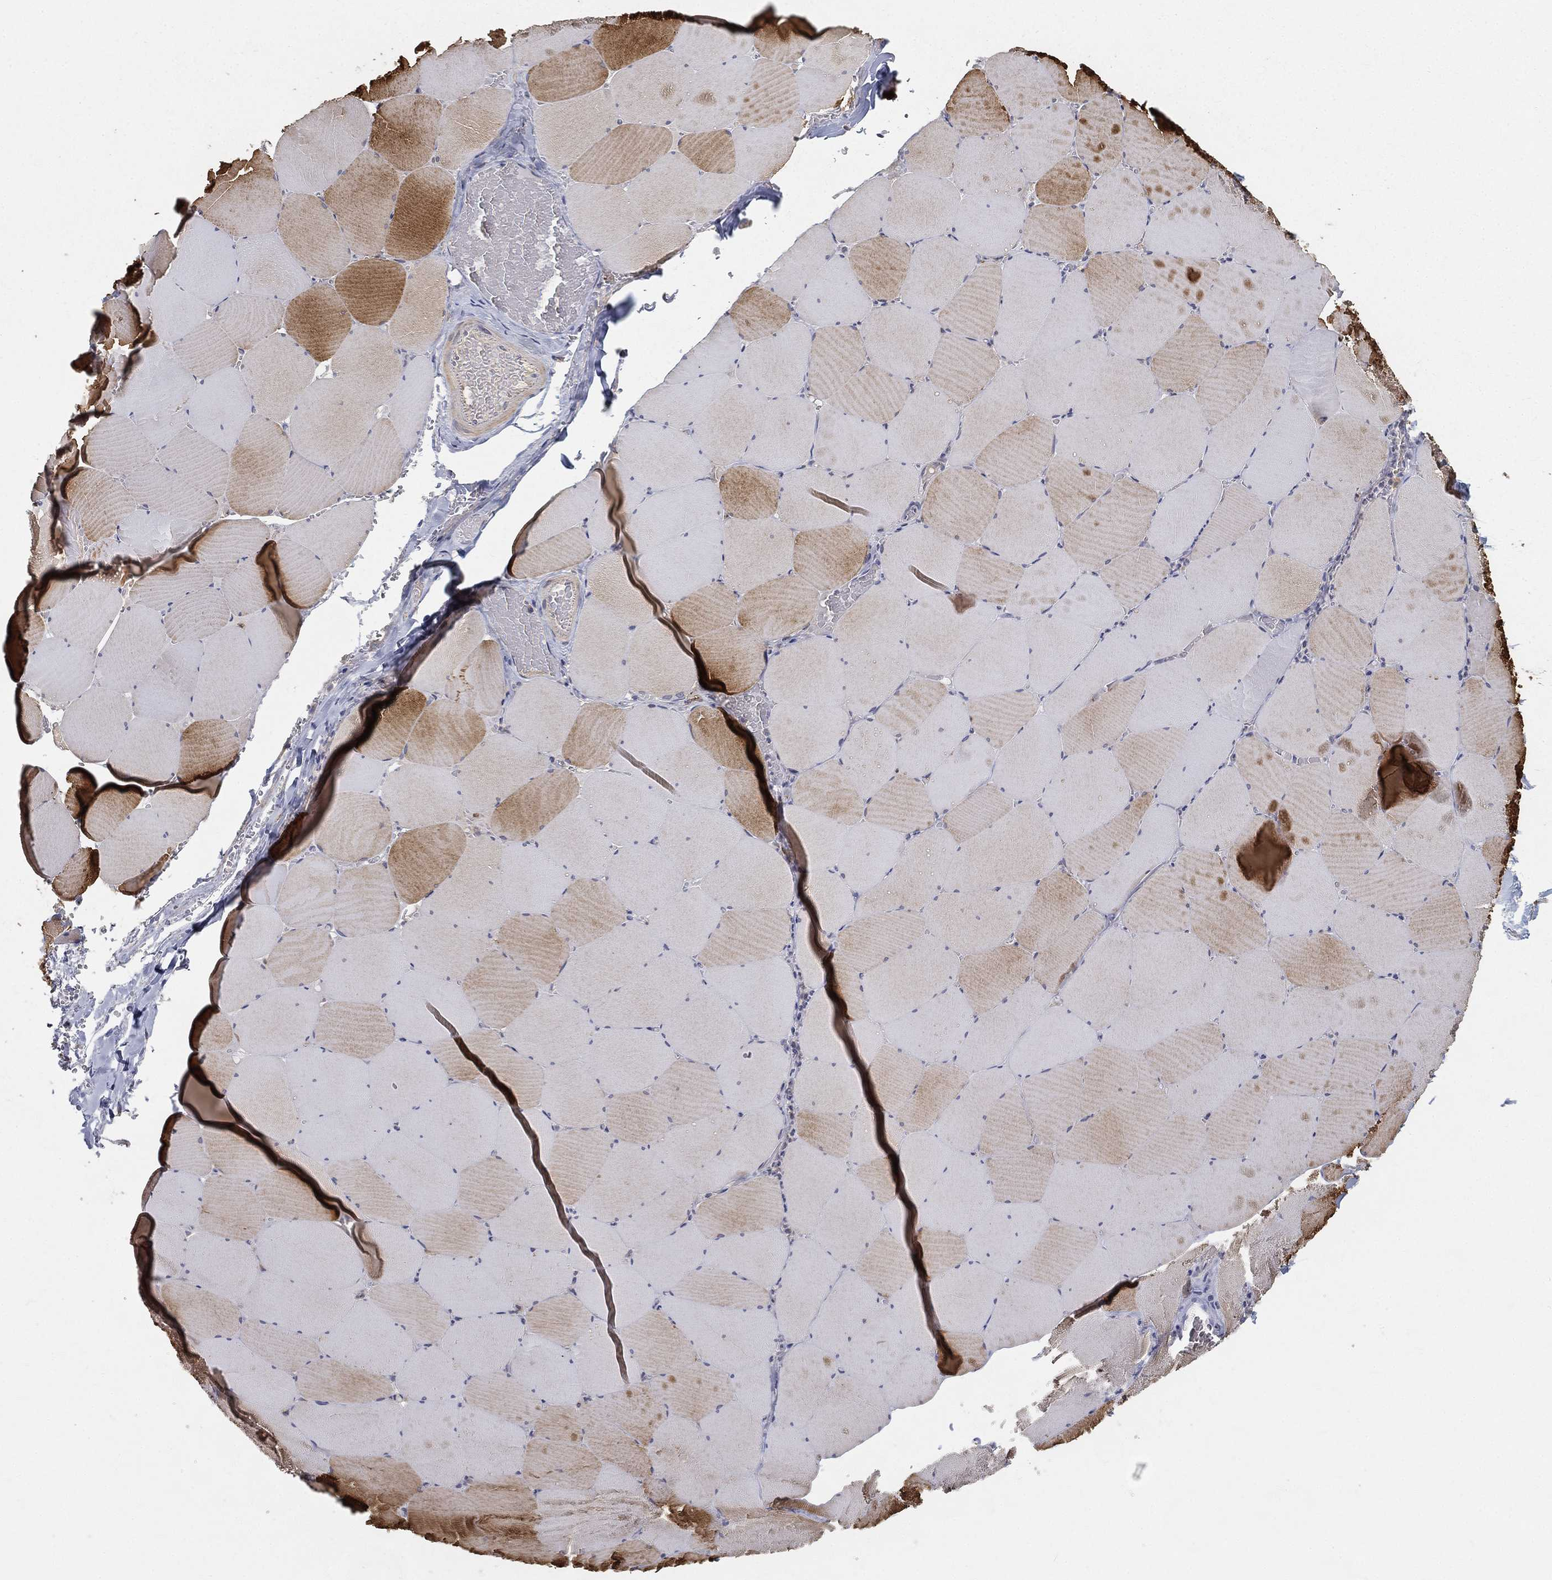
{"staining": {"intensity": "strong", "quantity": "<25%", "location": "cytoplasmic/membranous"}, "tissue": "skeletal muscle", "cell_type": "Myocytes", "image_type": "normal", "snomed": [{"axis": "morphology", "description": "Normal tissue, NOS"}, {"axis": "morphology", "description": "Malignant melanoma, Metastatic site"}, {"axis": "topography", "description": "Skeletal muscle"}], "caption": "Immunohistochemical staining of normal human skeletal muscle reveals <25% levels of strong cytoplasmic/membranous protein staining in approximately <25% of myocytes.", "gene": "CTSL", "patient": {"sex": "male", "age": 50}}